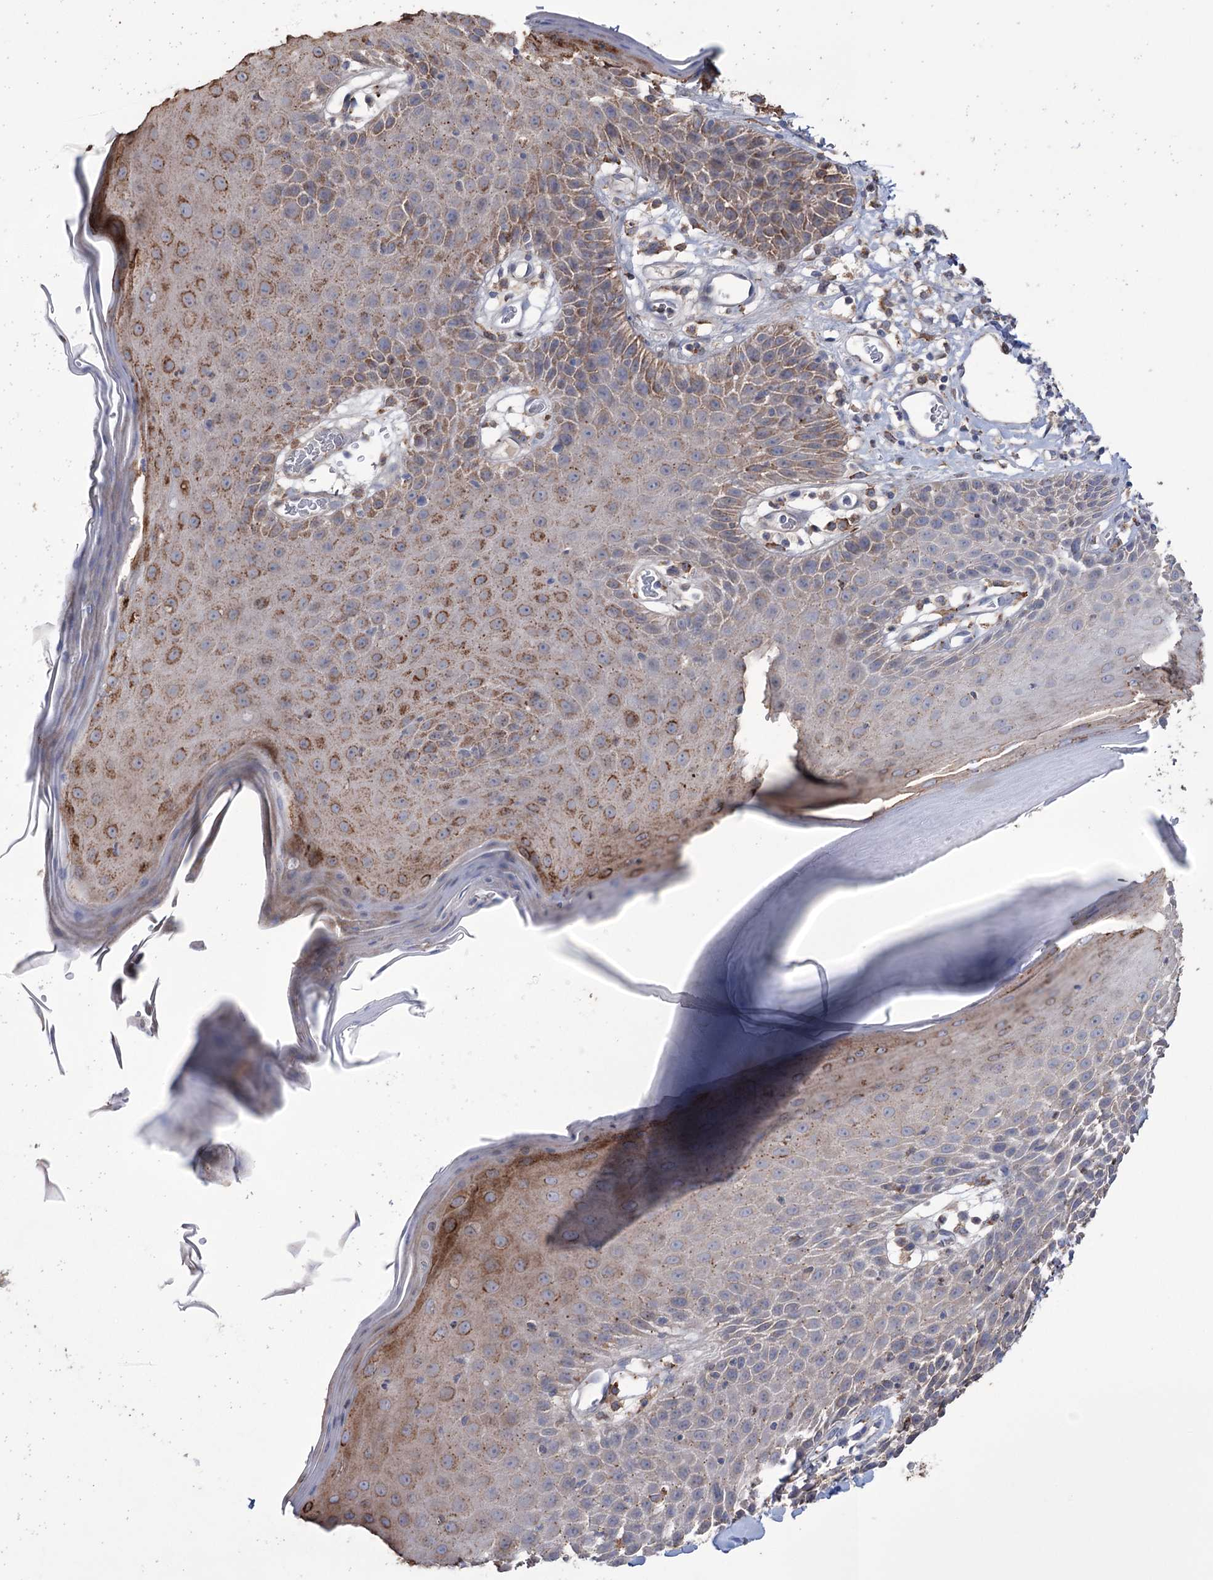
{"staining": {"intensity": "moderate", "quantity": "25%-75%", "location": "cytoplasmic/membranous"}, "tissue": "skin", "cell_type": "Epidermal cells", "image_type": "normal", "snomed": [{"axis": "morphology", "description": "Normal tissue, NOS"}, {"axis": "topography", "description": "Vulva"}], "caption": "A brown stain shows moderate cytoplasmic/membranous staining of a protein in epidermal cells of normal human skin. (IHC, brightfield microscopy, high magnification).", "gene": "TRIM71", "patient": {"sex": "female", "age": 68}}